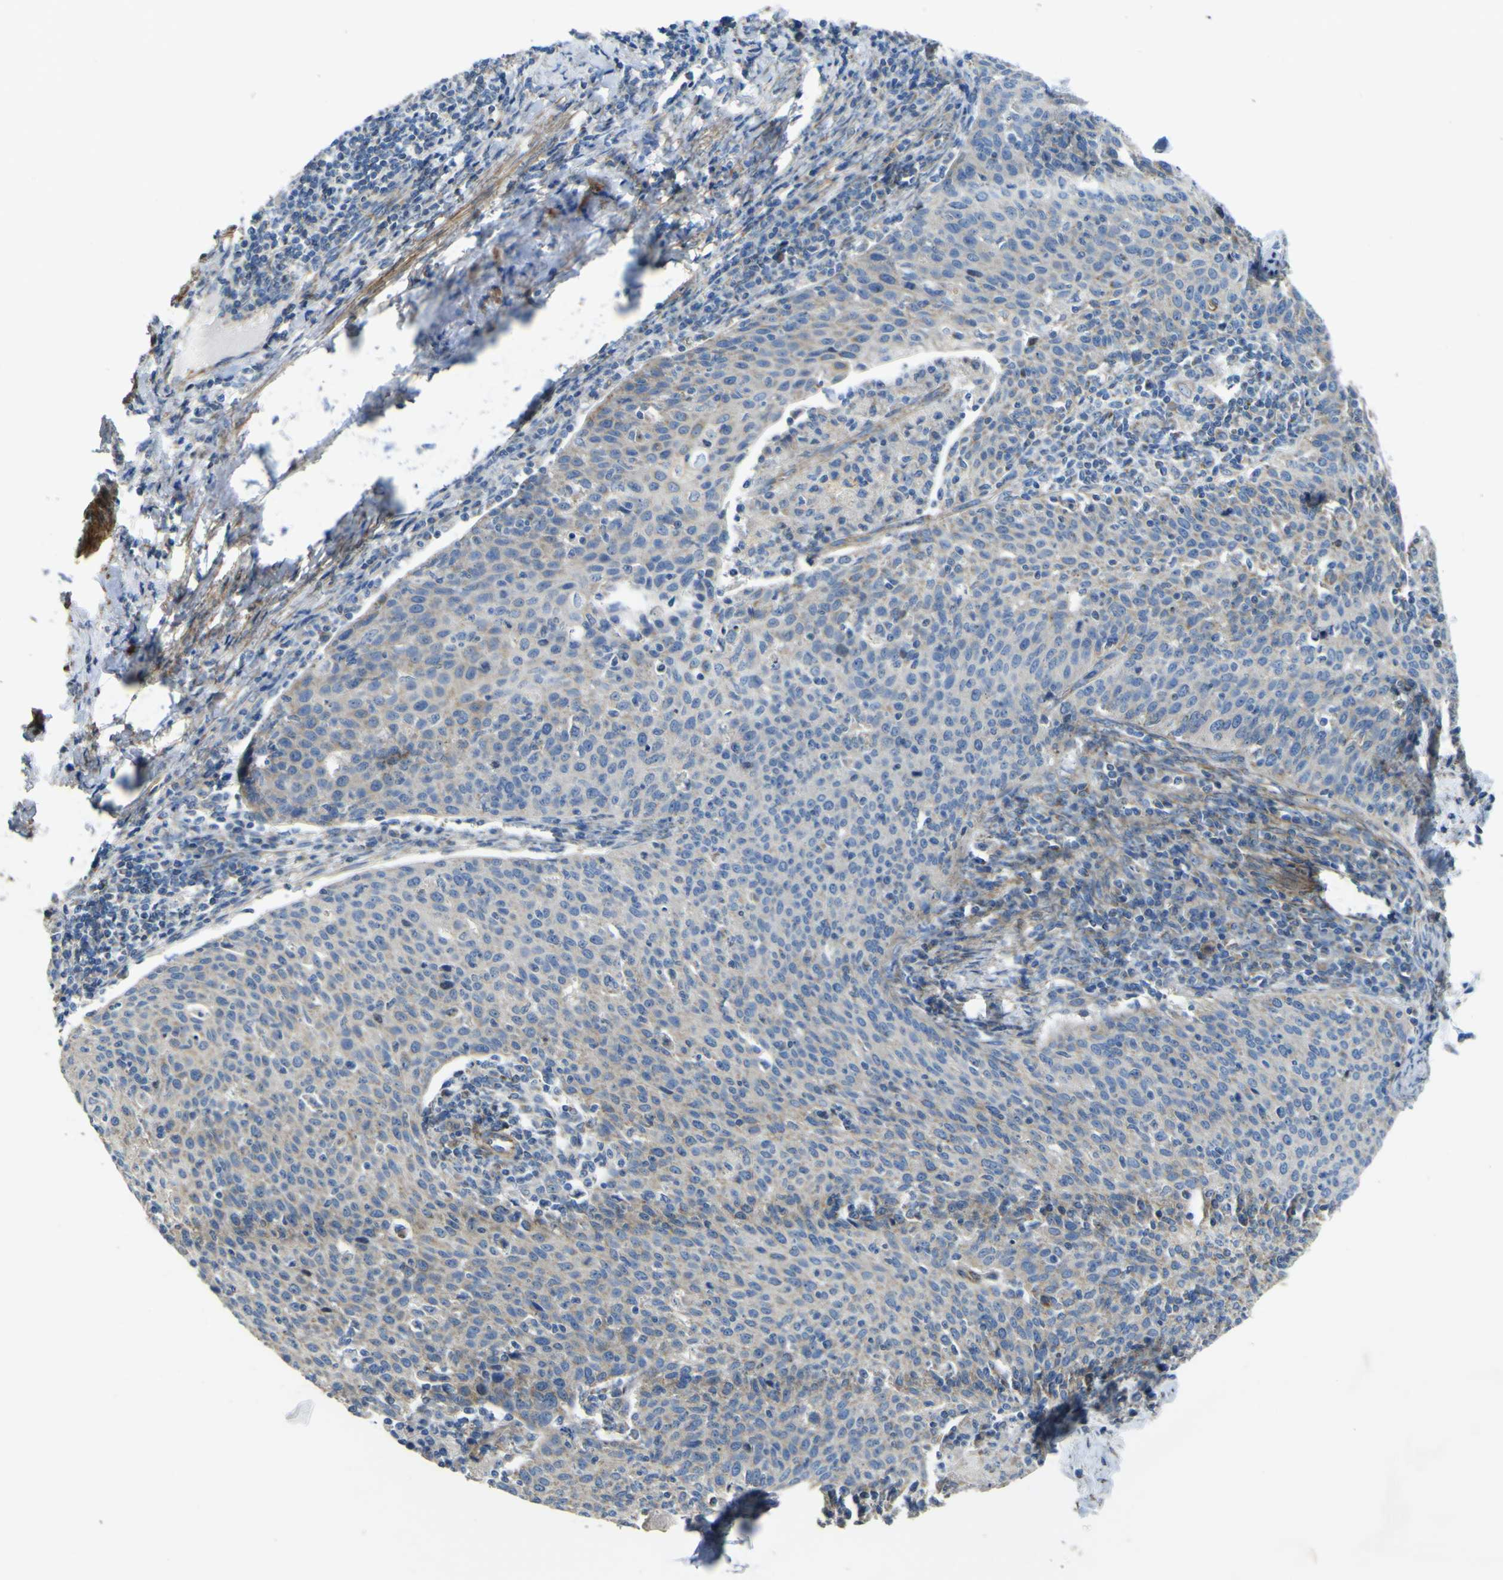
{"staining": {"intensity": "weak", "quantity": "<25%", "location": "cytoplasmic/membranous"}, "tissue": "cervical cancer", "cell_type": "Tumor cells", "image_type": "cancer", "snomed": [{"axis": "morphology", "description": "Squamous cell carcinoma, NOS"}, {"axis": "topography", "description": "Cervix"}], "caption": "The immunohistochemistry histopathology image has no significant expression in tumor cells of cervical squamous cell carcinoma tissue.", "gene": "ALDH18A1", "patient": {"sex": "female", "age": 38}}